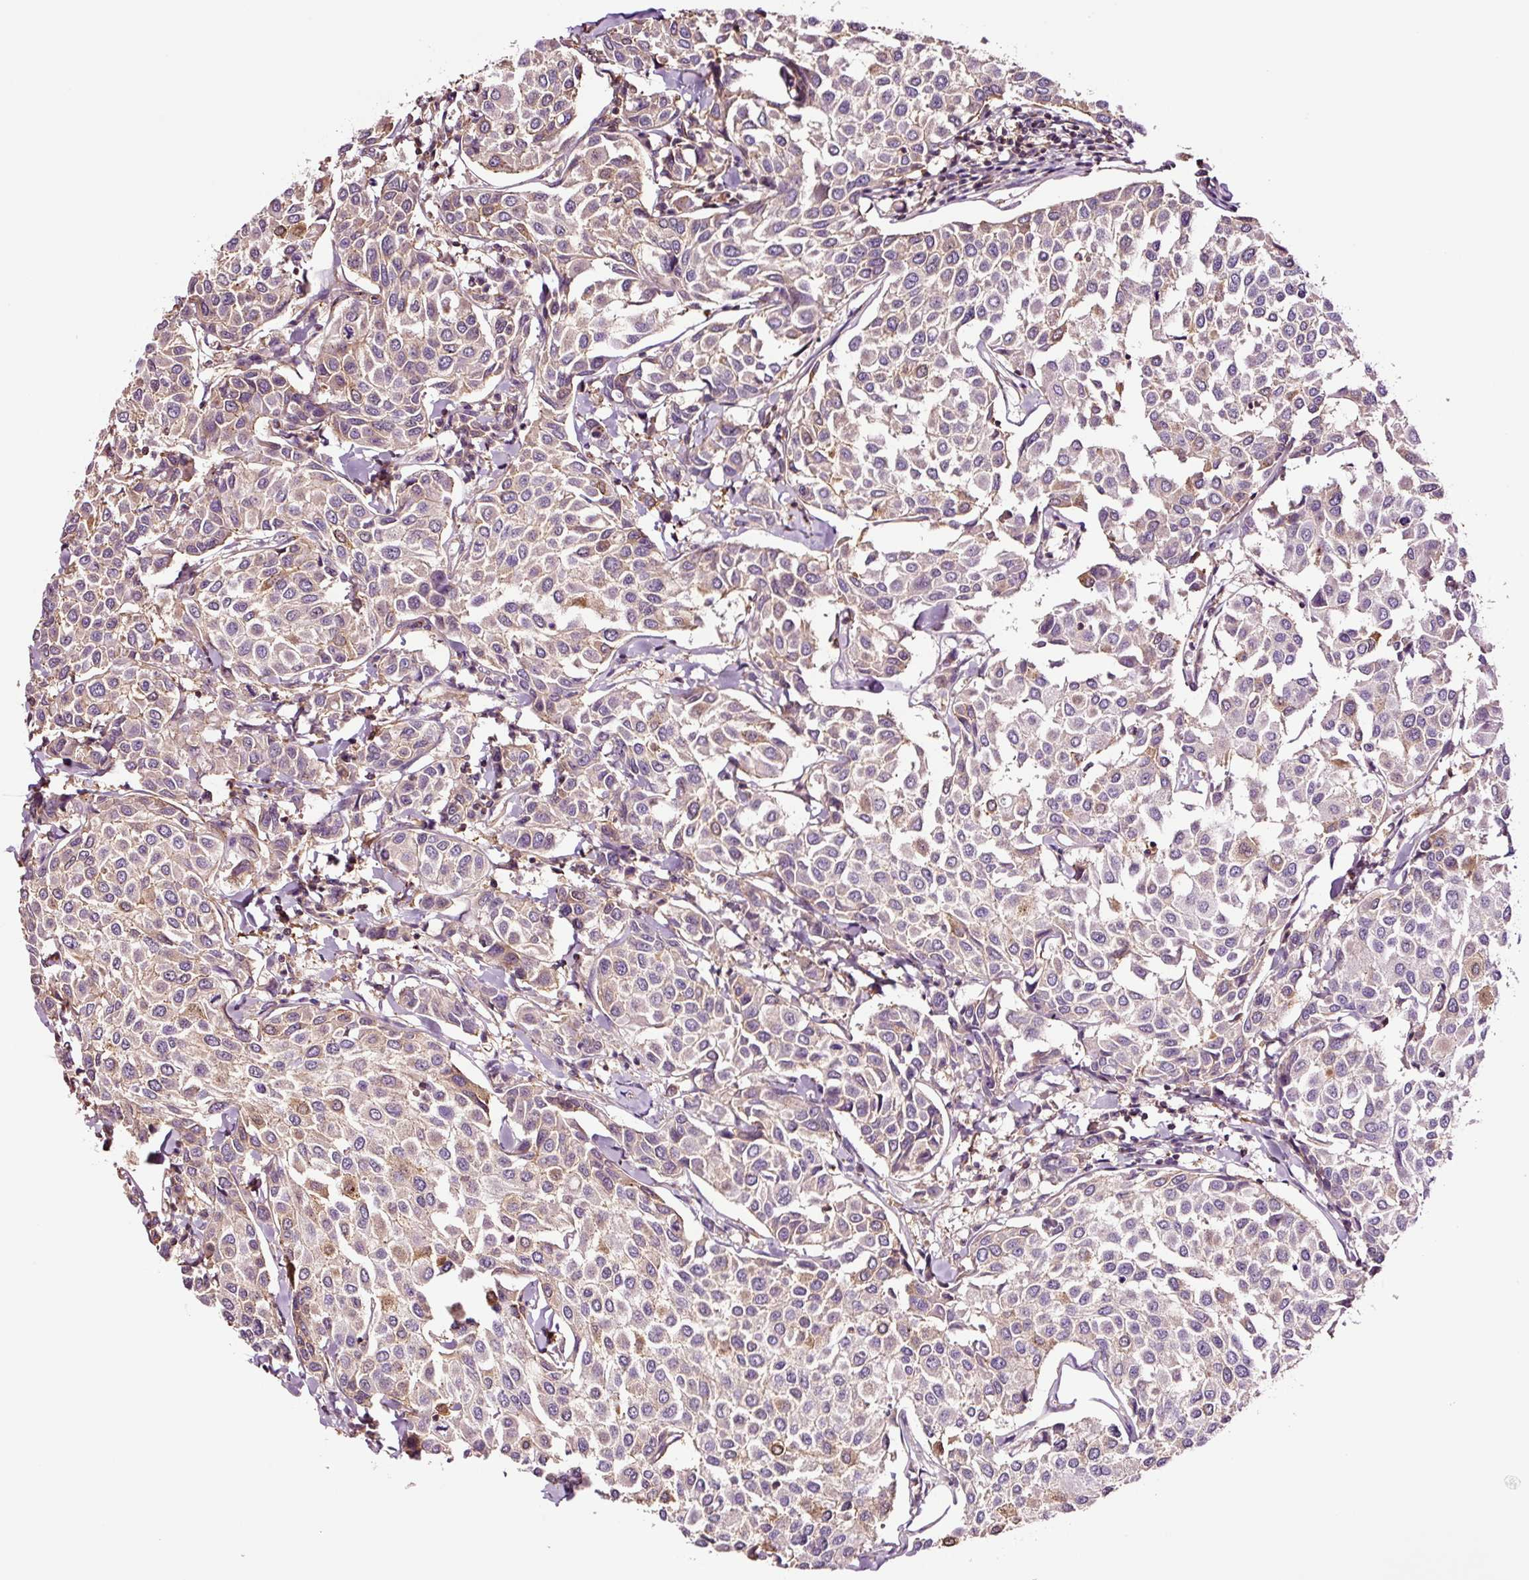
{"staining": {"intensity": "weak", "quantity": "<25%", "location": "cytoplasmic/membranous"}, "tissue": "breast cancer", "cell_type": "Tumor cells", "image_type": "cancer", "snomed": [{"axis": "morphology", "description": "Duct carcinoma"}, {"axis": "topography", "description": "Breast"}], "caption": "Breast cancer was stained to show a protein in brown. There is no significant expression in tumor cells. Nuclei are stained in blue.", "gene": "METAP1", "patient": {"sex": "female", "age": 55}}